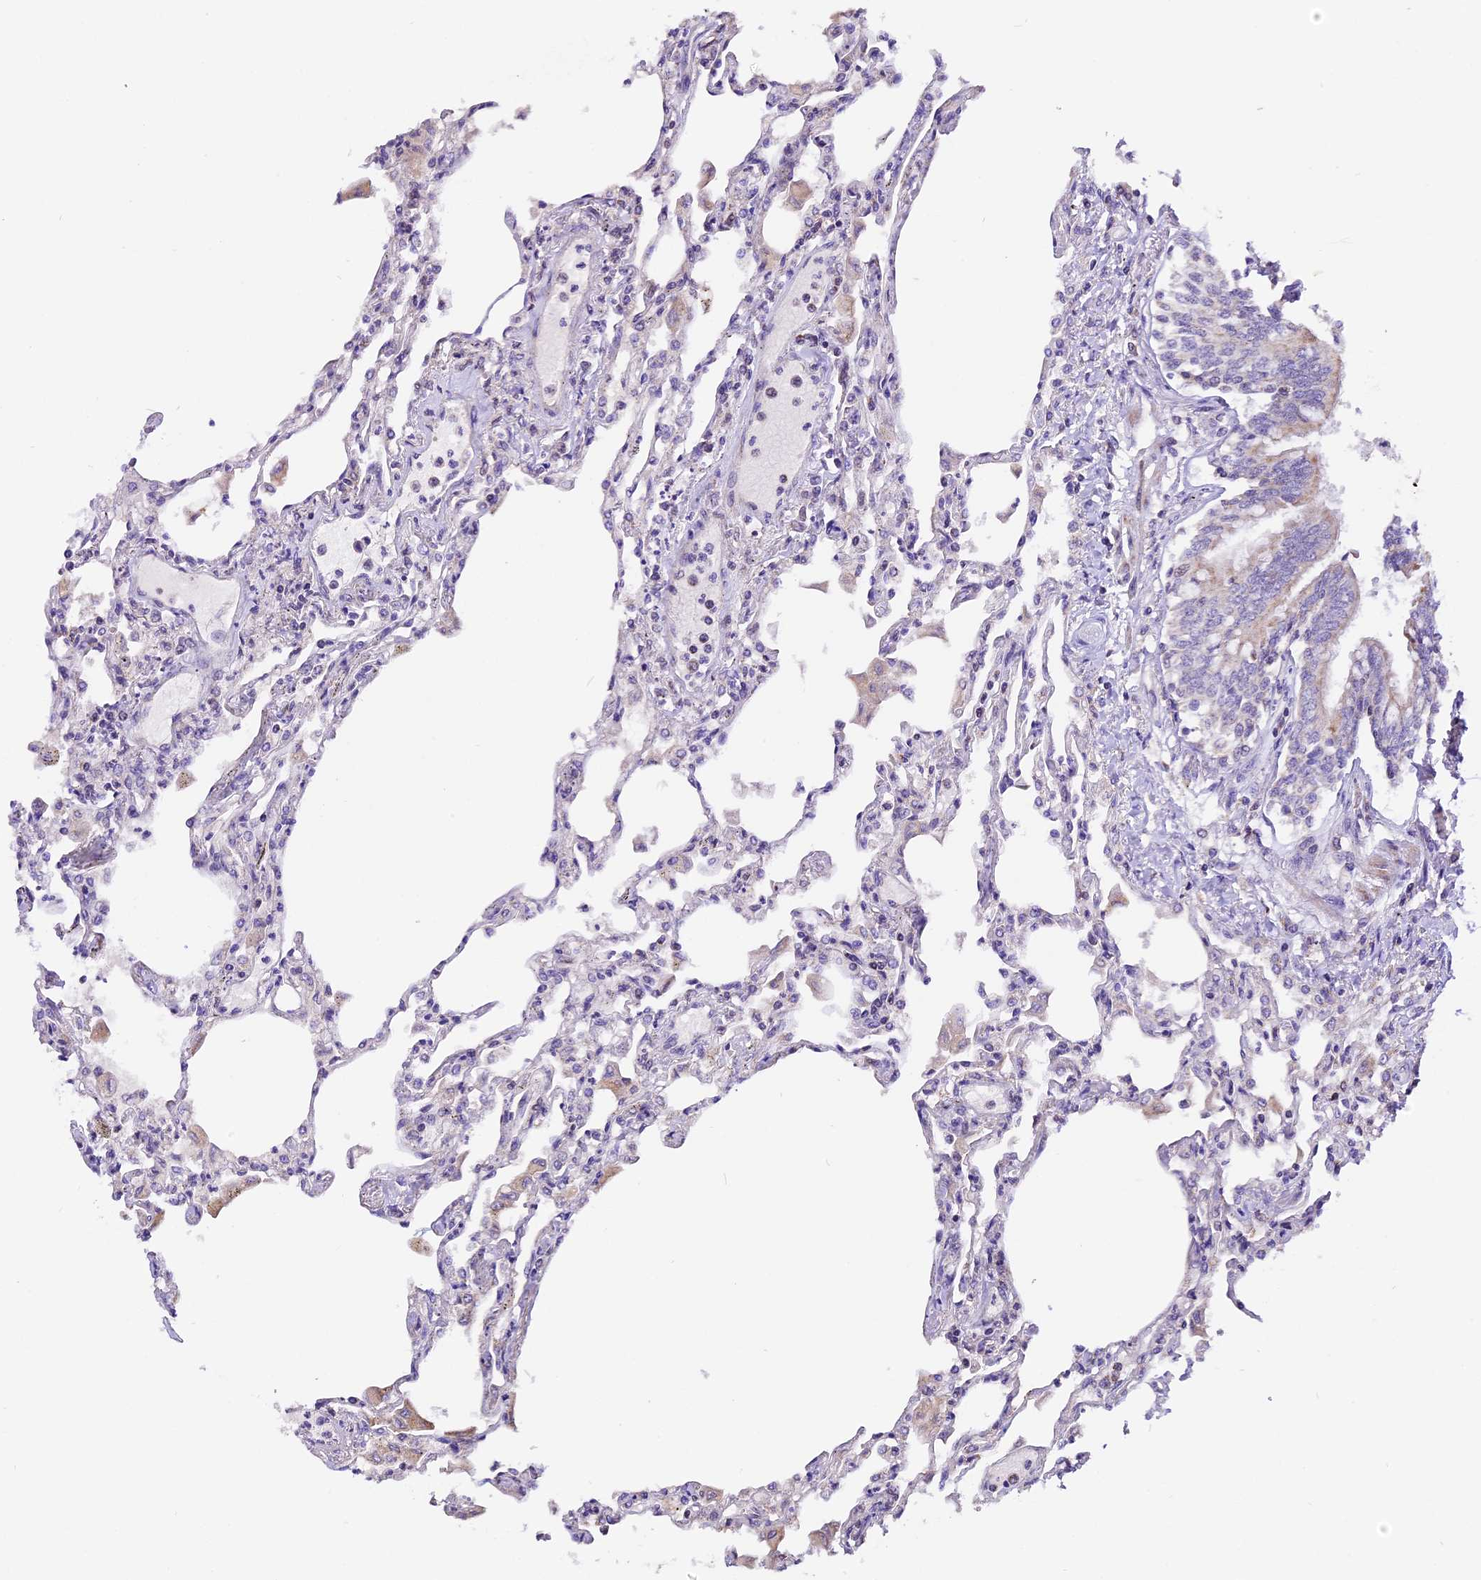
{"staining": {"intensity": "negative", "quantity": "none", "location": "none"}, "tissue": "lung", "cell_type": "Alveolar cells", "image_type": "normal", "snomed": [{"axis": "morphology", "description": "Normal tissue, NOS"}, {"axis": "topography", "description": "Bronchus"}, {"axis": "topography", "description": "Lung"}], "caption": "Alveolar cells are negative for protein expression in normal human lung.", "gene": "DDX28", "patient": {"sex": "female", "age": 49}}